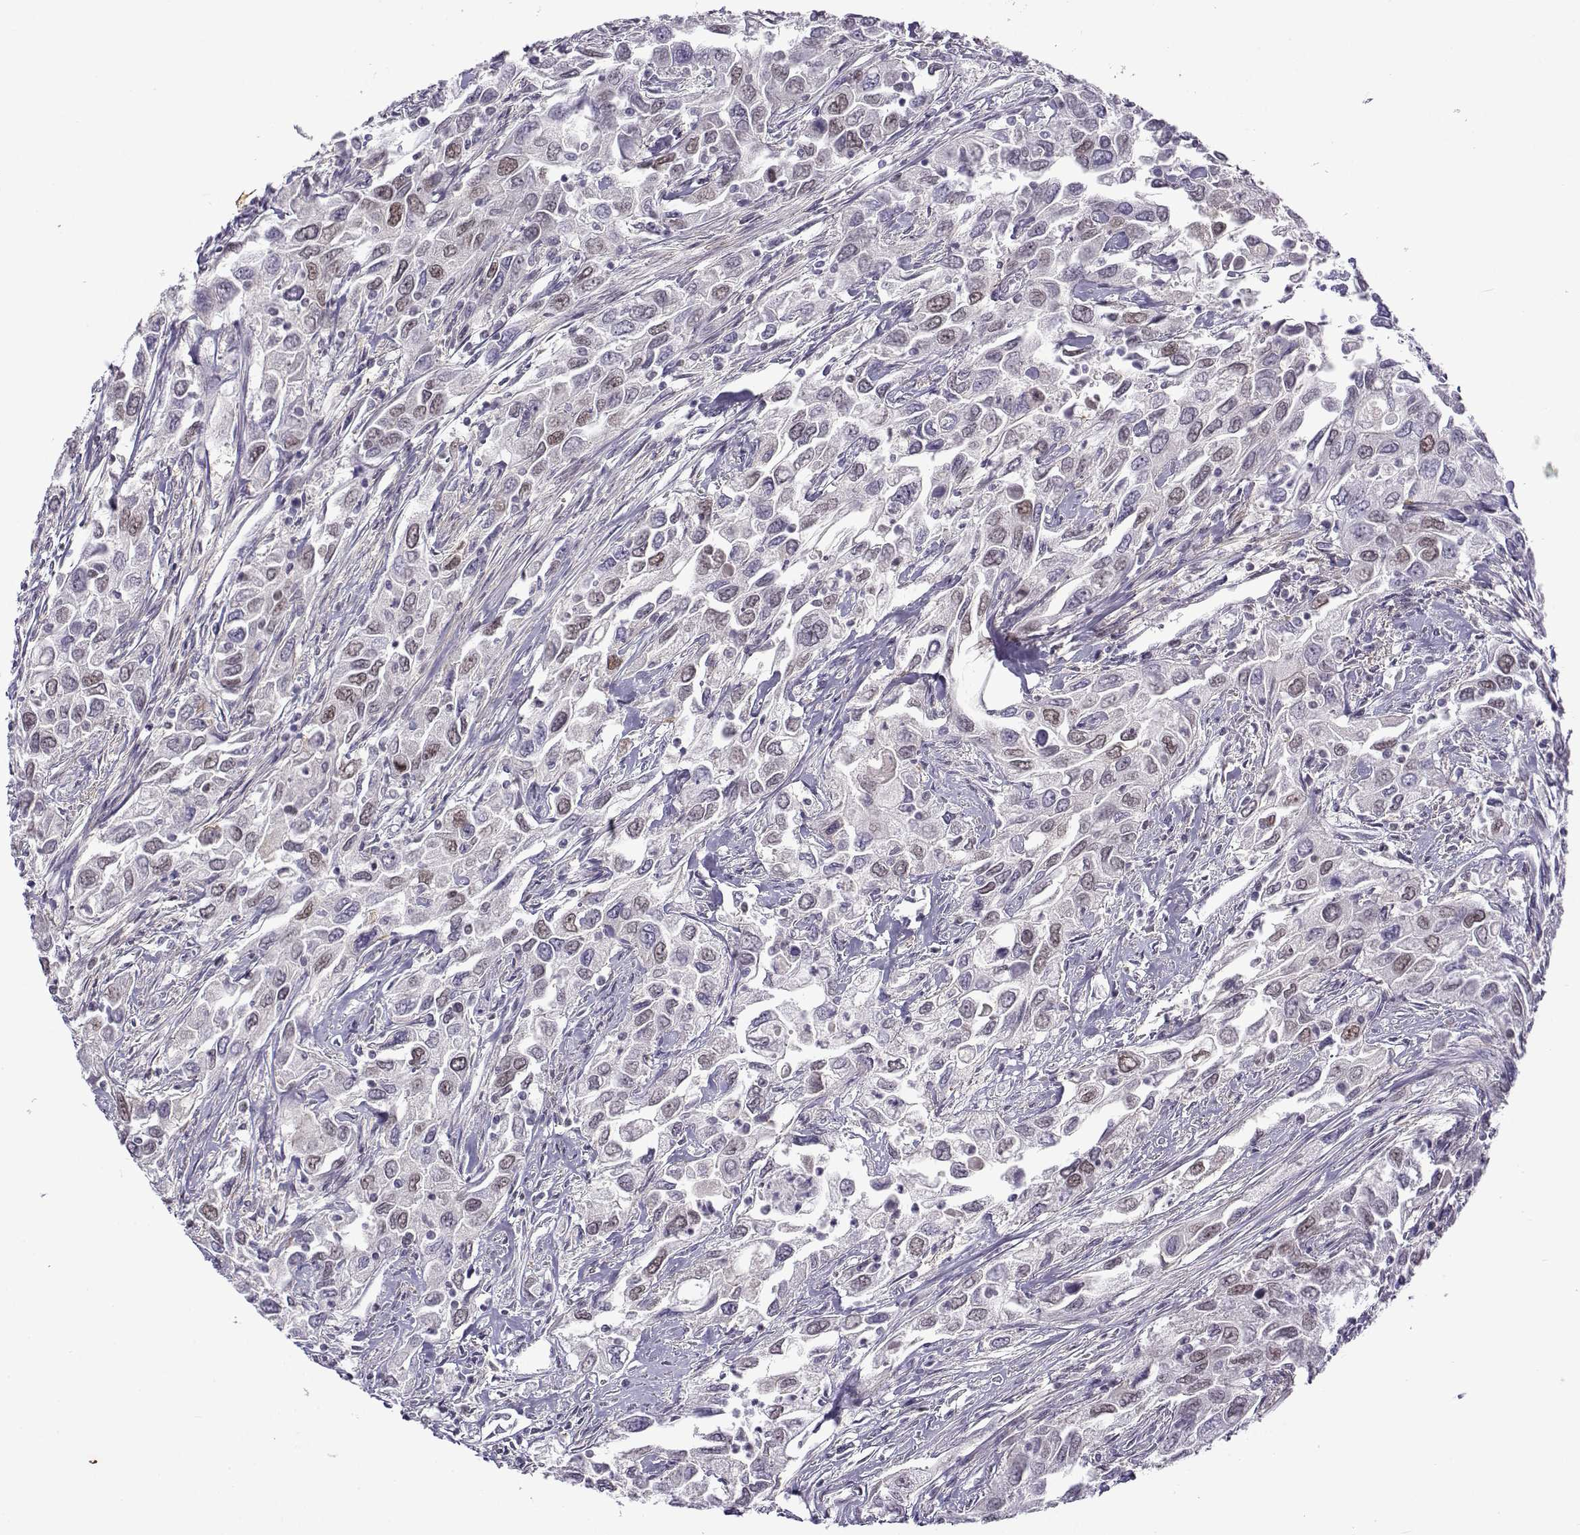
{"staining": {"intensity": "weak", "quantity": "25%-75%", "location": "cytoplasmic/membranous"}, "tissue": "urothelial cancer", "cell_type": "Tumor cells", "image_type": "cancer", "snomed": [{"axis": "morphology", "description": "Urothelial carcinoma, High grade"}, {"axis": "topography", "description": "Urinary bladder"}], "caption": "Human urothelial cancer stained for a protein (brown) exhibits weak cytoplasmic/membranous positive positivity in about 25%-75% of tumor cells.", "gene": "BACH1", "patient": {"sex": "male", "age": 76}}